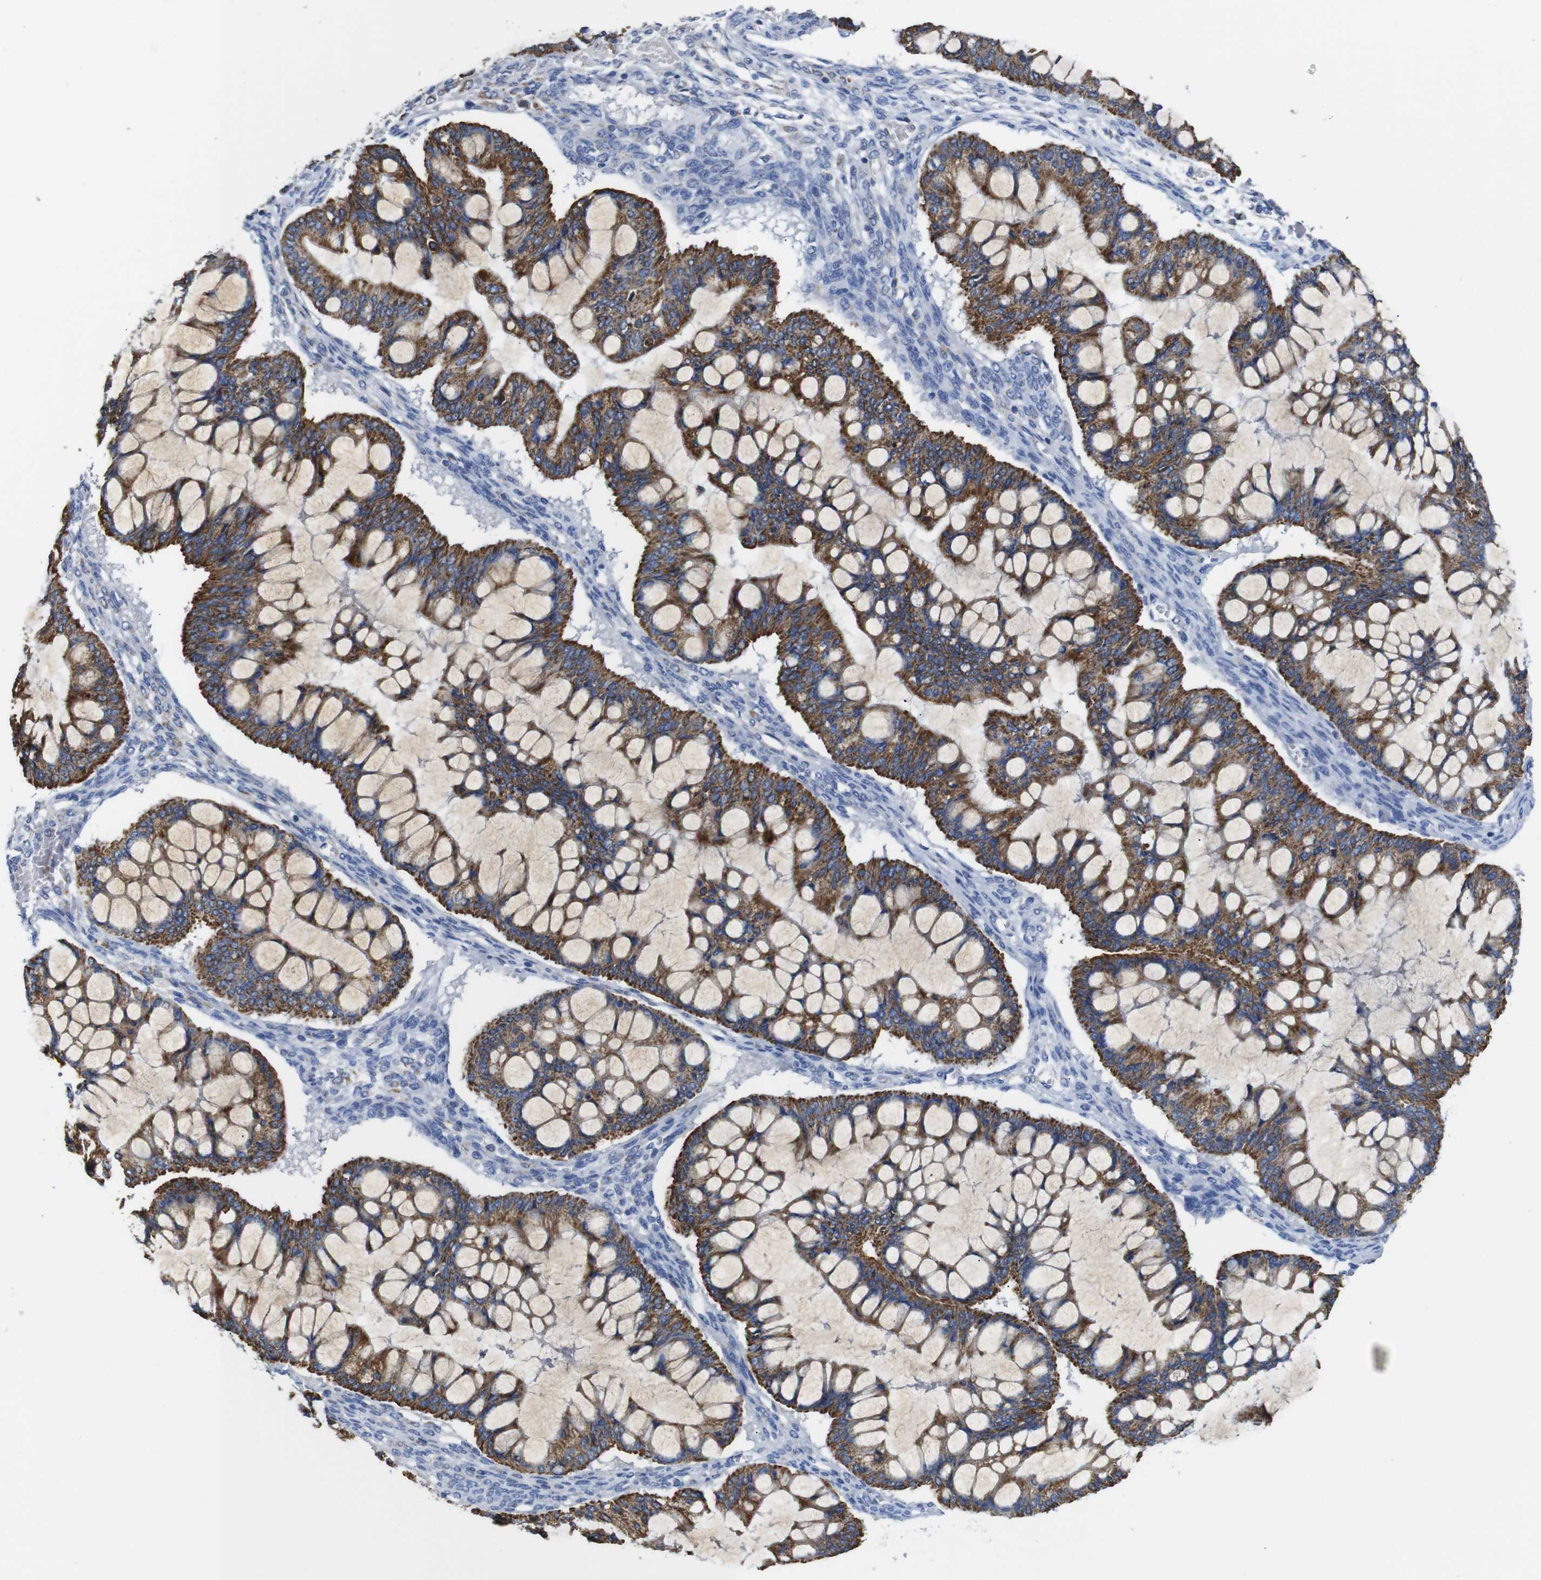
{"staining": {"intensity": "strong", "quantity": ">75%", "location": "cytoplasmic/membranous"}, "tissue": "ovarian cancer", "cell_type": "Tumor cells", "image_type": "cancer", "snomed": [{"axis": "morphology", "description": "Cystadenocarcinoma, mucinous, NOS"}, {"axis": "topography", "description": "Ovary"}], "caption": "Ovarian mucinous cystadenocarcinoma tissue shows strong cytoplasmic/membranous staining in approximately >75% of tumor cells", "gene": "MAOA", "patient": {"sex": "female", "age": 73}}